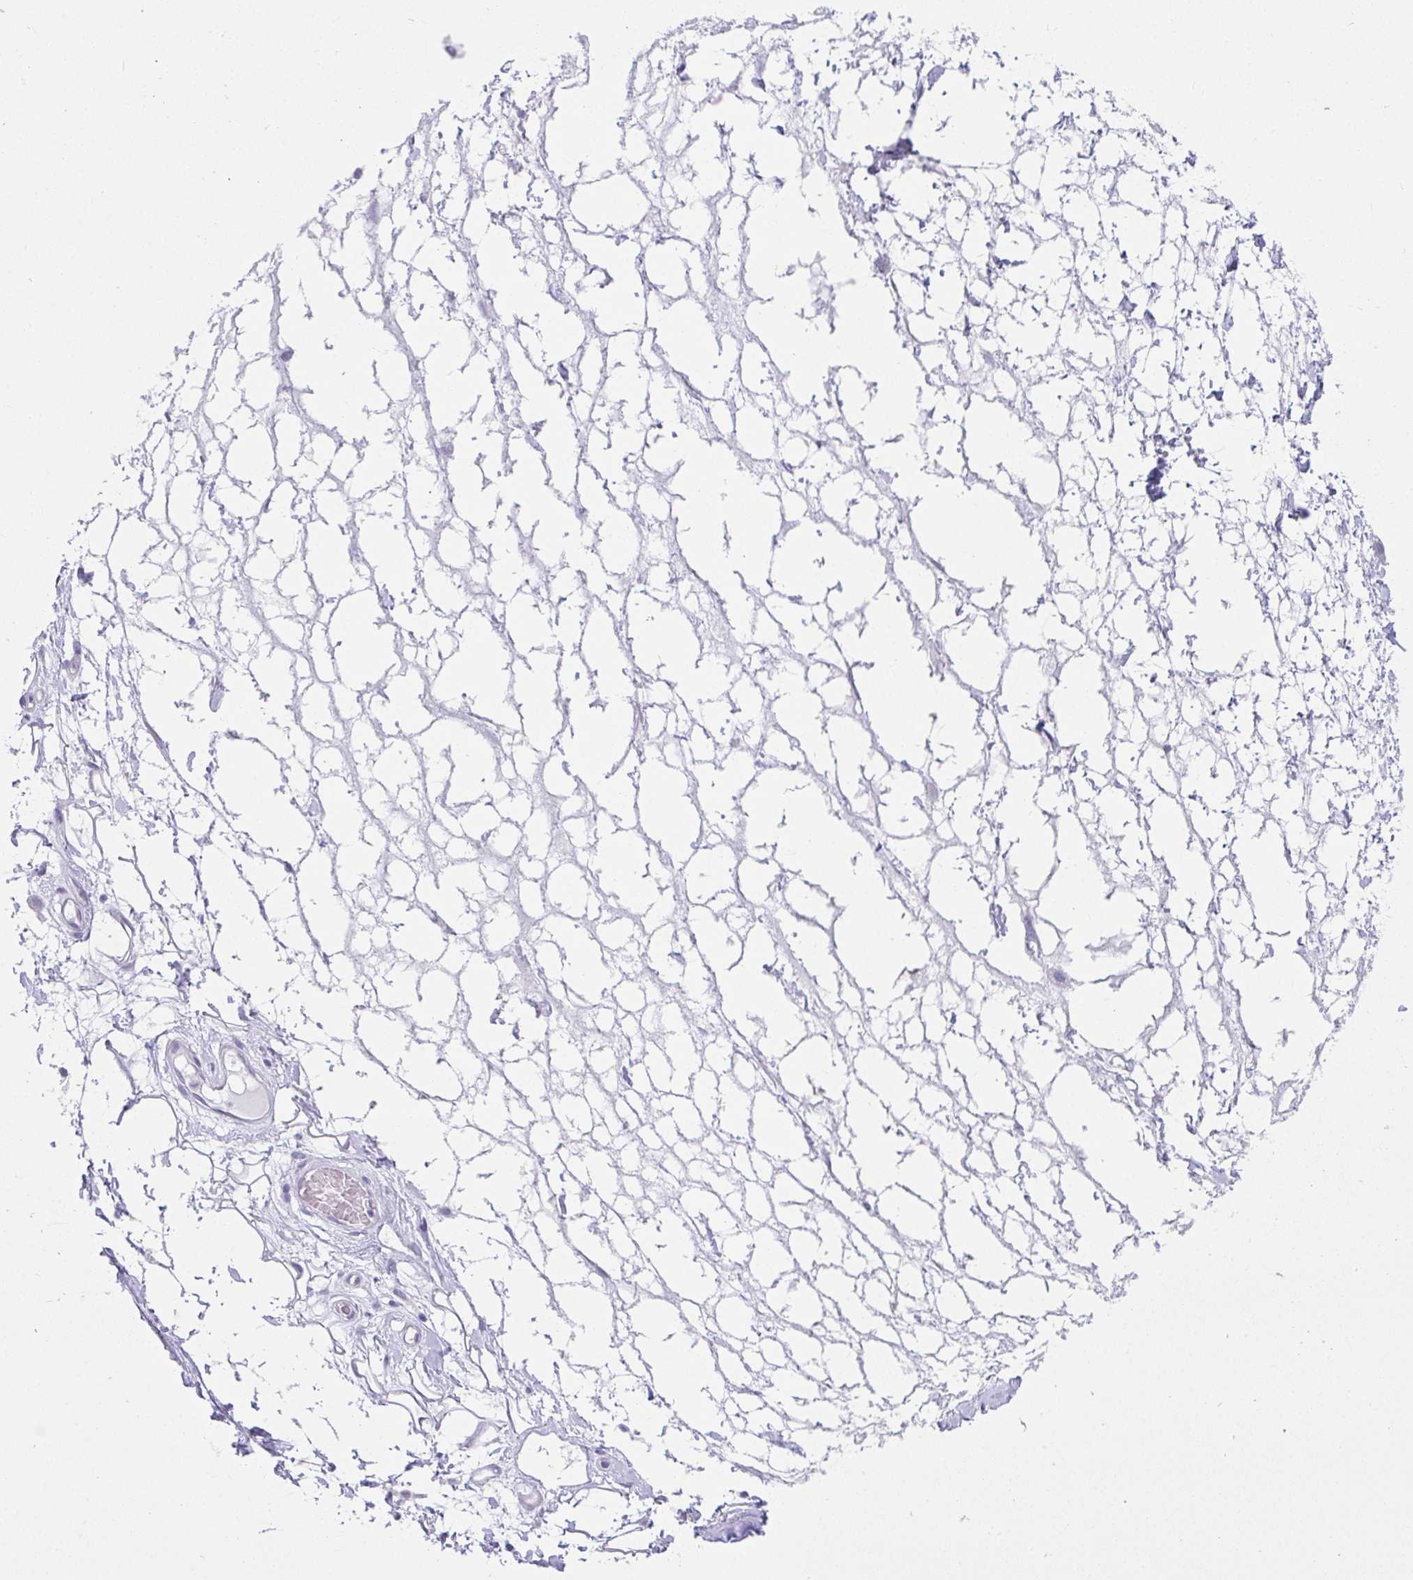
{"staining": {"intensity": "negative", "quantity": "none", "location": "none"}, "tissue": "adipose tissue", "cell_type": "Adipocytes", "image_type": "normal", "snomed": [{"axis": "morphology", "description": "Normal tissue, NOS"}, {"axis": "topography", "description": "Lymph node"}, {"axis": "topography", "description": "Cartilage tissue"}, {"axis": "topography", "description": "Nasopharynx"}], "caption": "This is a histopathology image of immunohistochemistry (IHC) staining of benign adipose tissue, which shows no positivity in adipocytes. (Brightfield microscopy of DAB (3,3'-diaminobenzidine) IHC at high magnification).", "gene": "VGLL1", "patient": {"sex": "male", "age": 63}}